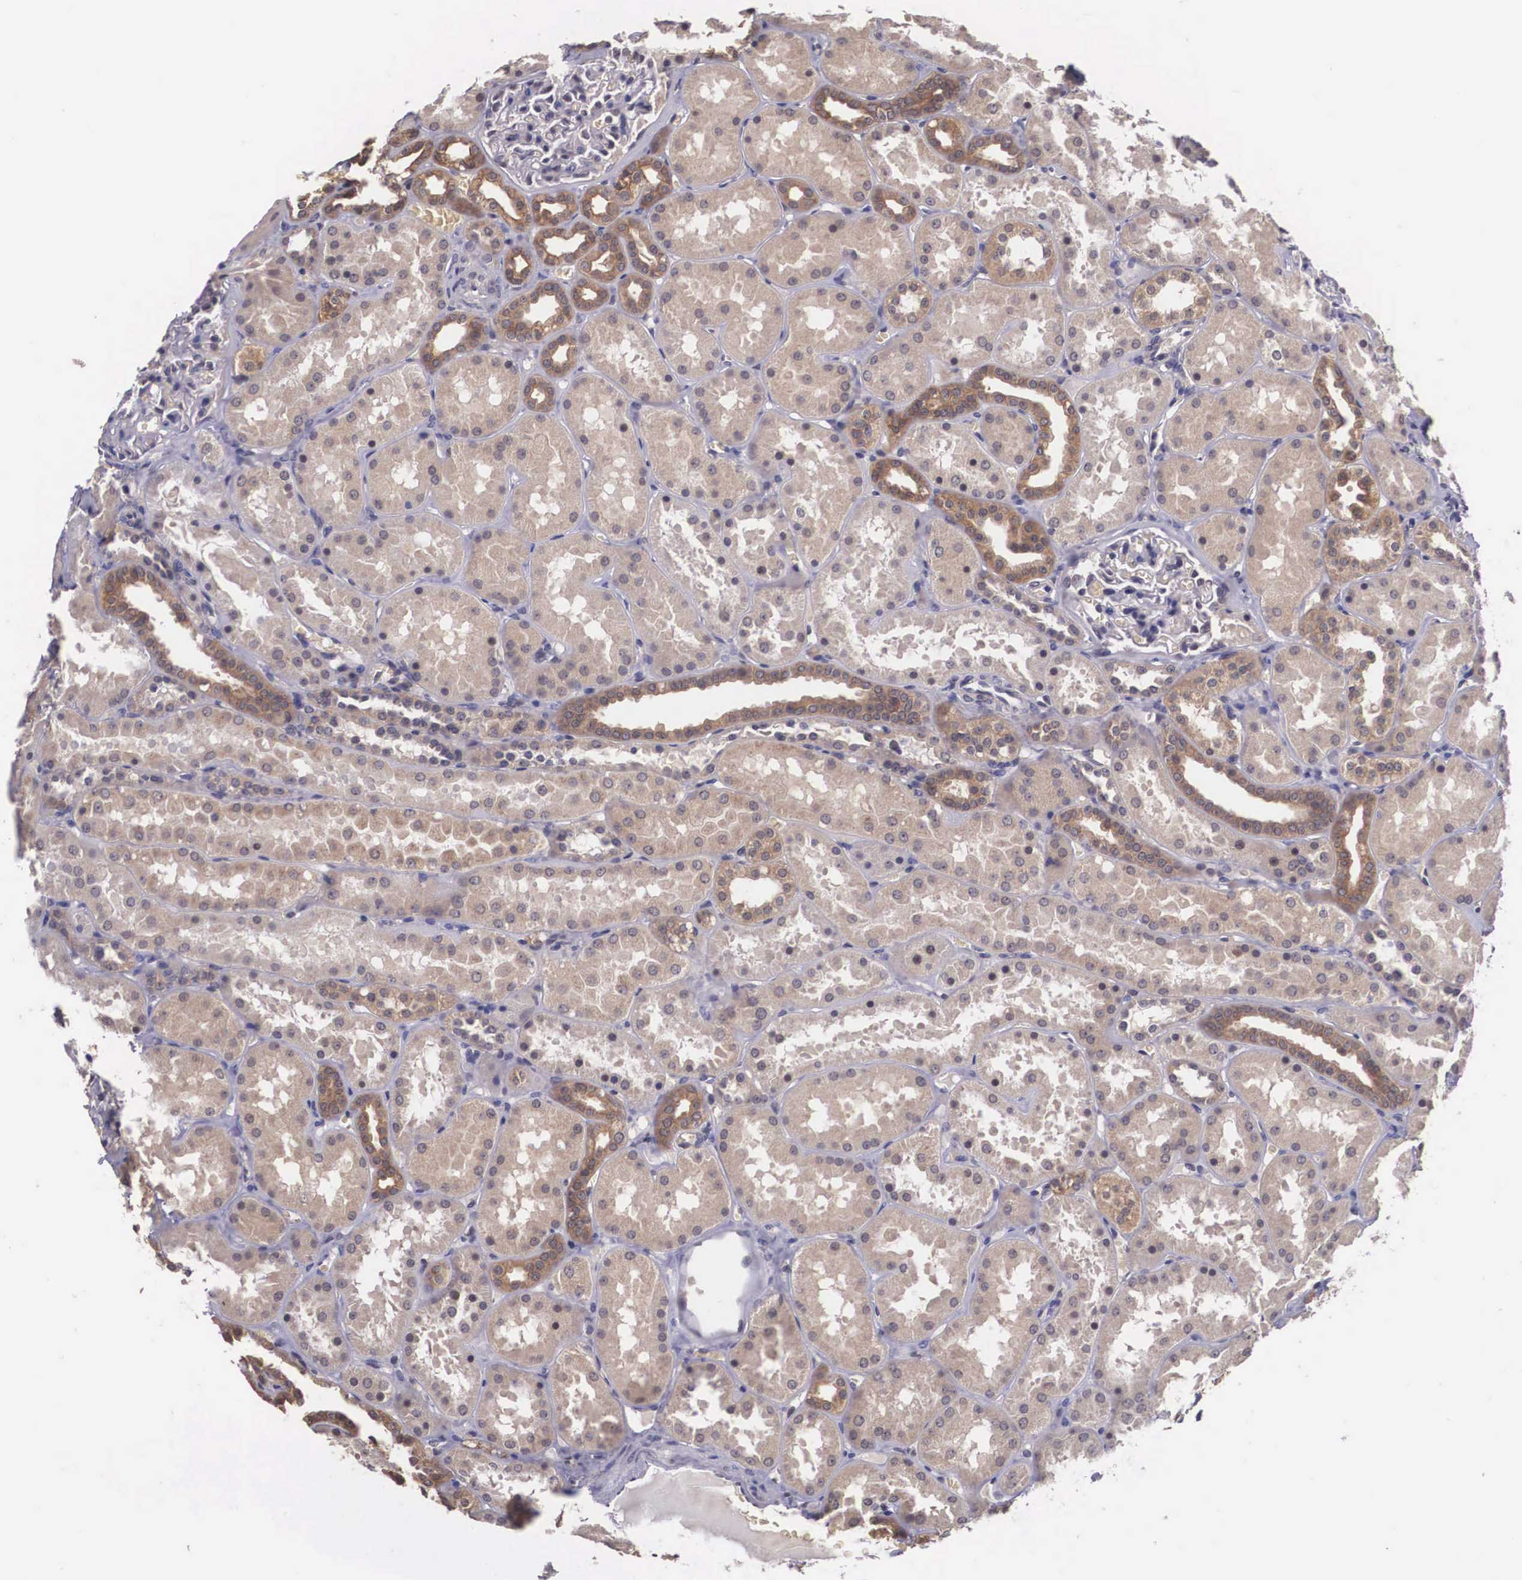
{"staining": {"intensity": "negative", "quantity": "none", "location": "none"}, "tissue": "kidney", "cell_type": "Cells in glomeruli", "image_type": "normal", "snomed": [{"axis": "morphology", "description": "Normal tissue, NOS"}, {"axis": "topography", "description": "Kidney"}], "caption": "Kidney stained for a protein using immunohistochemistry (IHC) displays no expression cells in glomeruli.", "gene": "VASH1", "patient": {"sex": "female", "age": 52}}